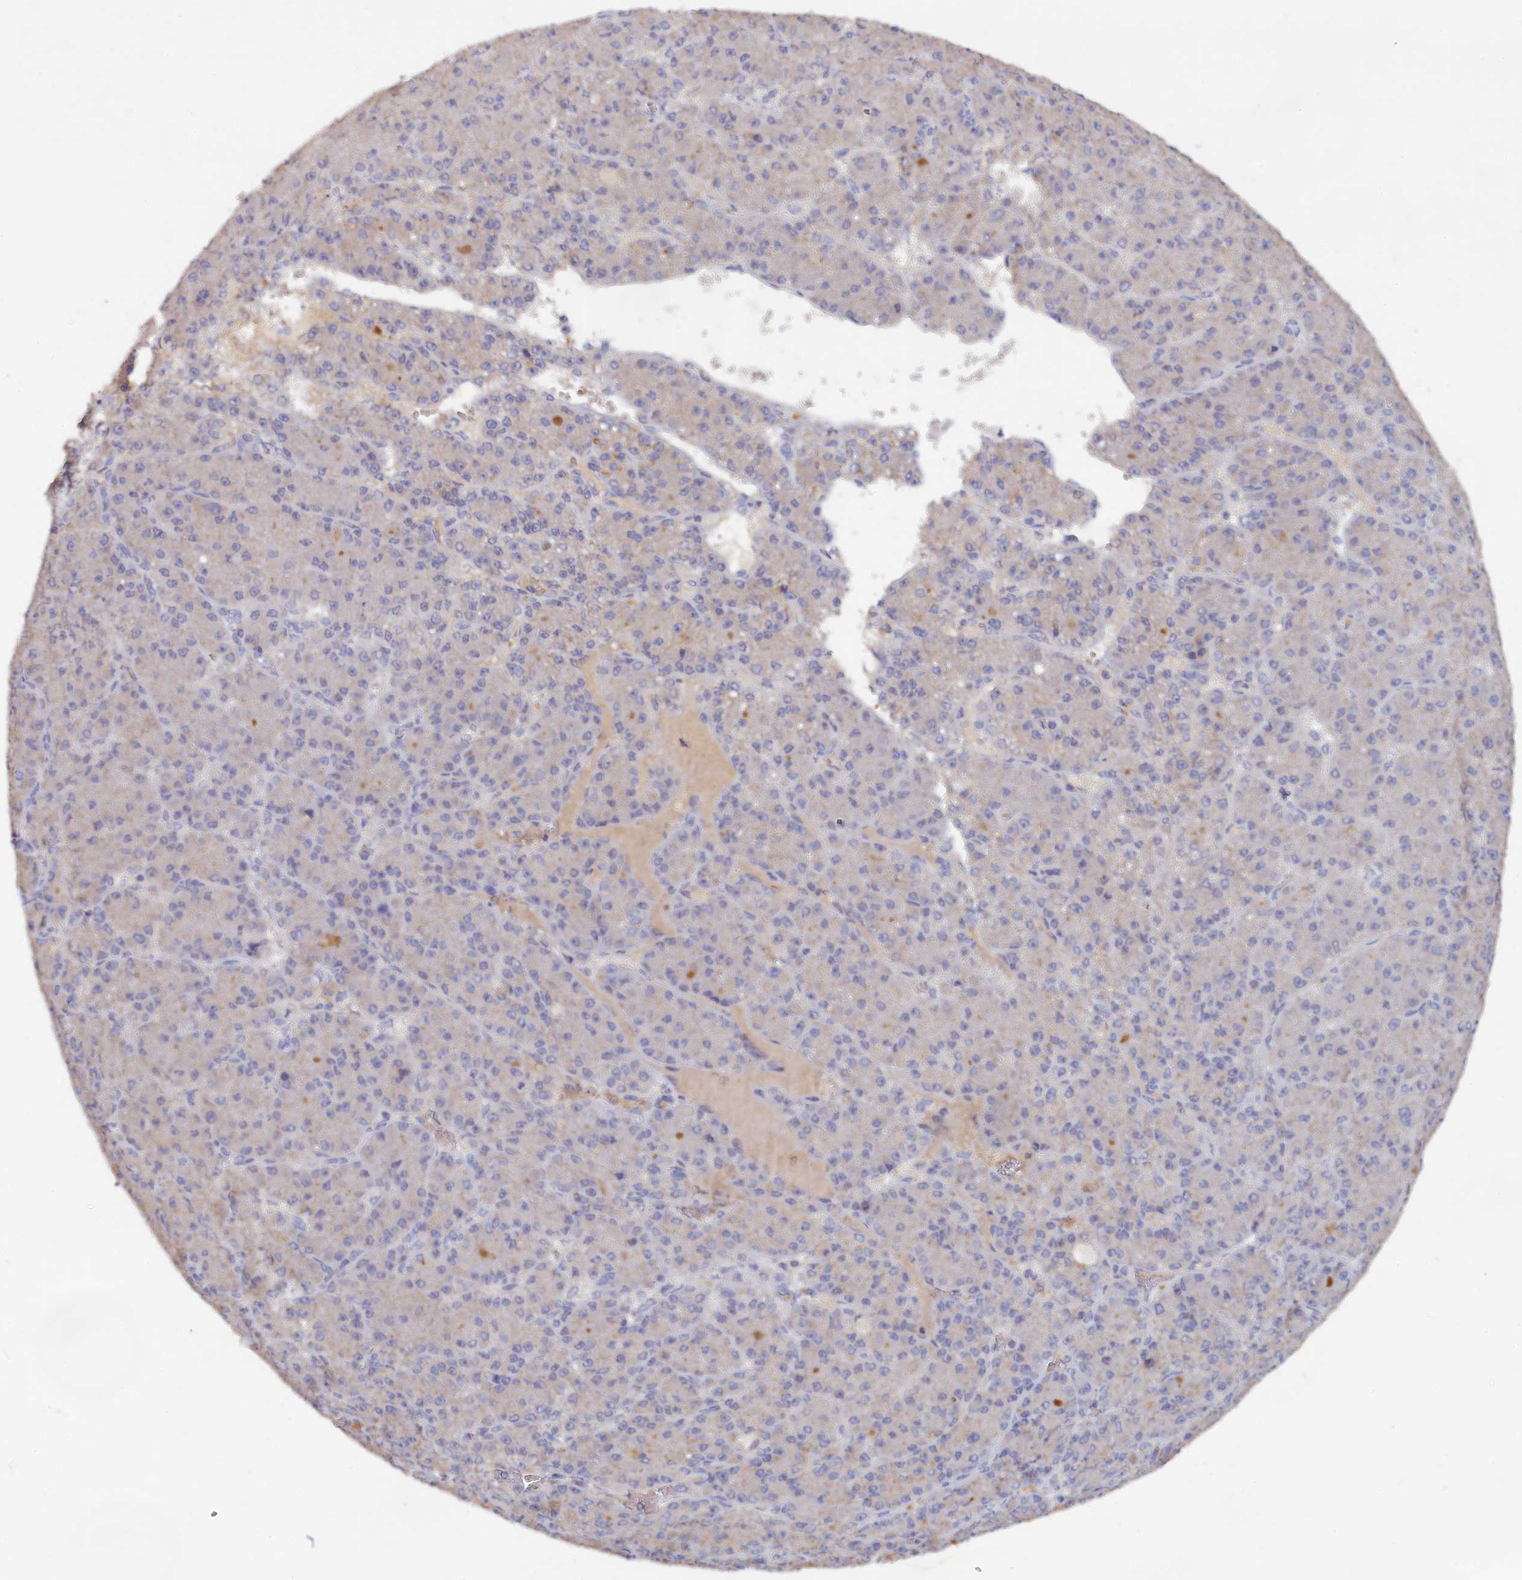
{"staining": {"intensity": "negative", "quantity": "none", "location": "none"}, "tissue": "liver cancer", "cell_type": "Tumor cells", "image_type": "cancer", "snomed": [{"axis": "morphology", "description": "Carcinoma, Hepatocellular, NOS"}, {"axis": "topography", "description": "Liver"}], "caption": "This is an immunohistochemistry micrograph of liver cancer. There is no expression in tumor cells.", "gene": "CELF5", "patient": {"sex": "male", "age": 67}}